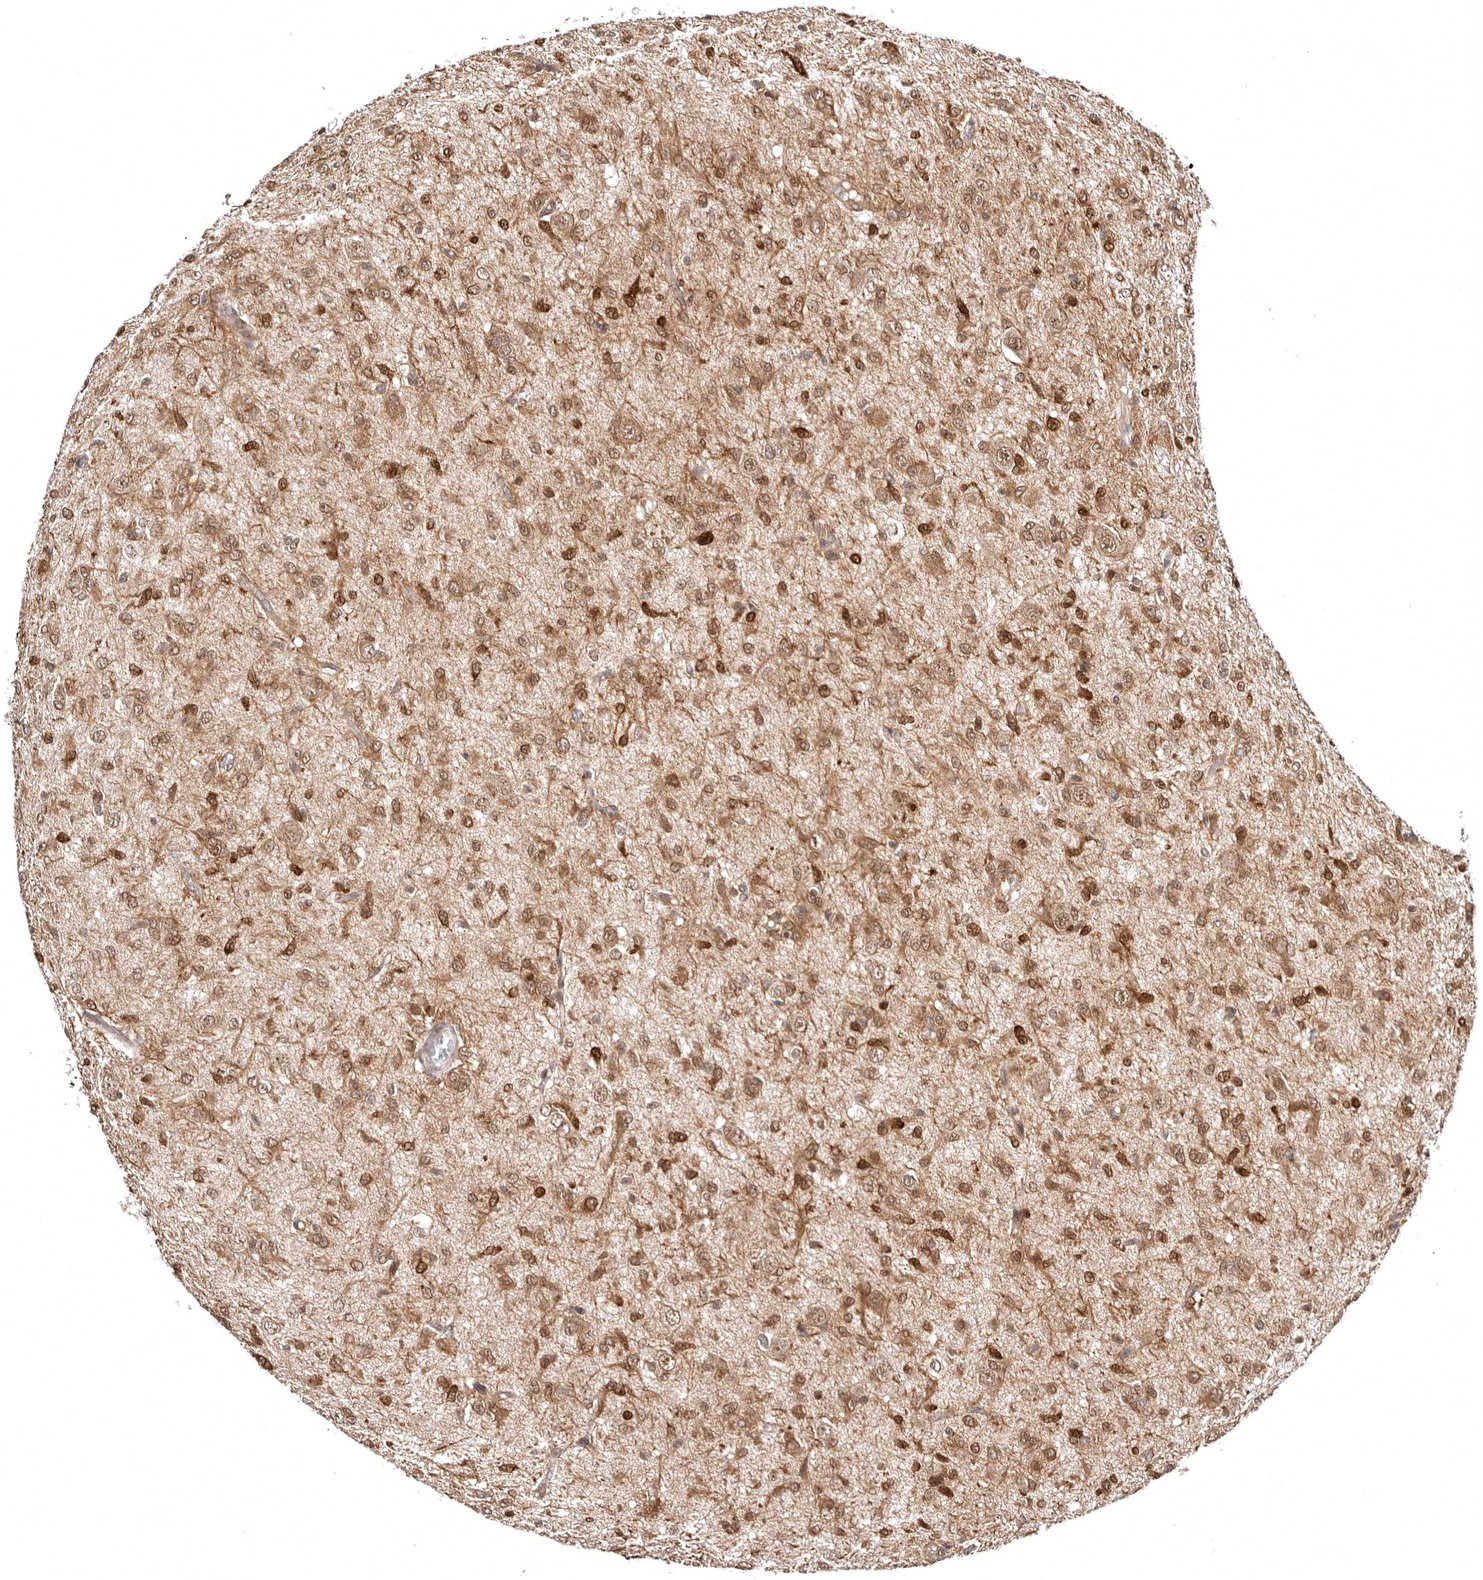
{"staining": {"intensity": "moderate", "quantity": ">75%", "location": "cytoplasmic/membranous,nuclear"}, "tissue": "glioma", "cell_type": "Tumor cells", "image_type": "cancer", "snomed": [{"axis": "morphology", "description": "Glioma, malignant, High grade"}, {"axis": "topography", "description": "Brain"}], "caption": "An image showing moderate cytoplasmic/membranous and nuclear staining in approximately >75% of tumor cells in malignant glioma (high-grade), as visualized by brown immunohistochemical staining.", "gene": "MED8", "patient": {"sex": "female", "age": 59}}